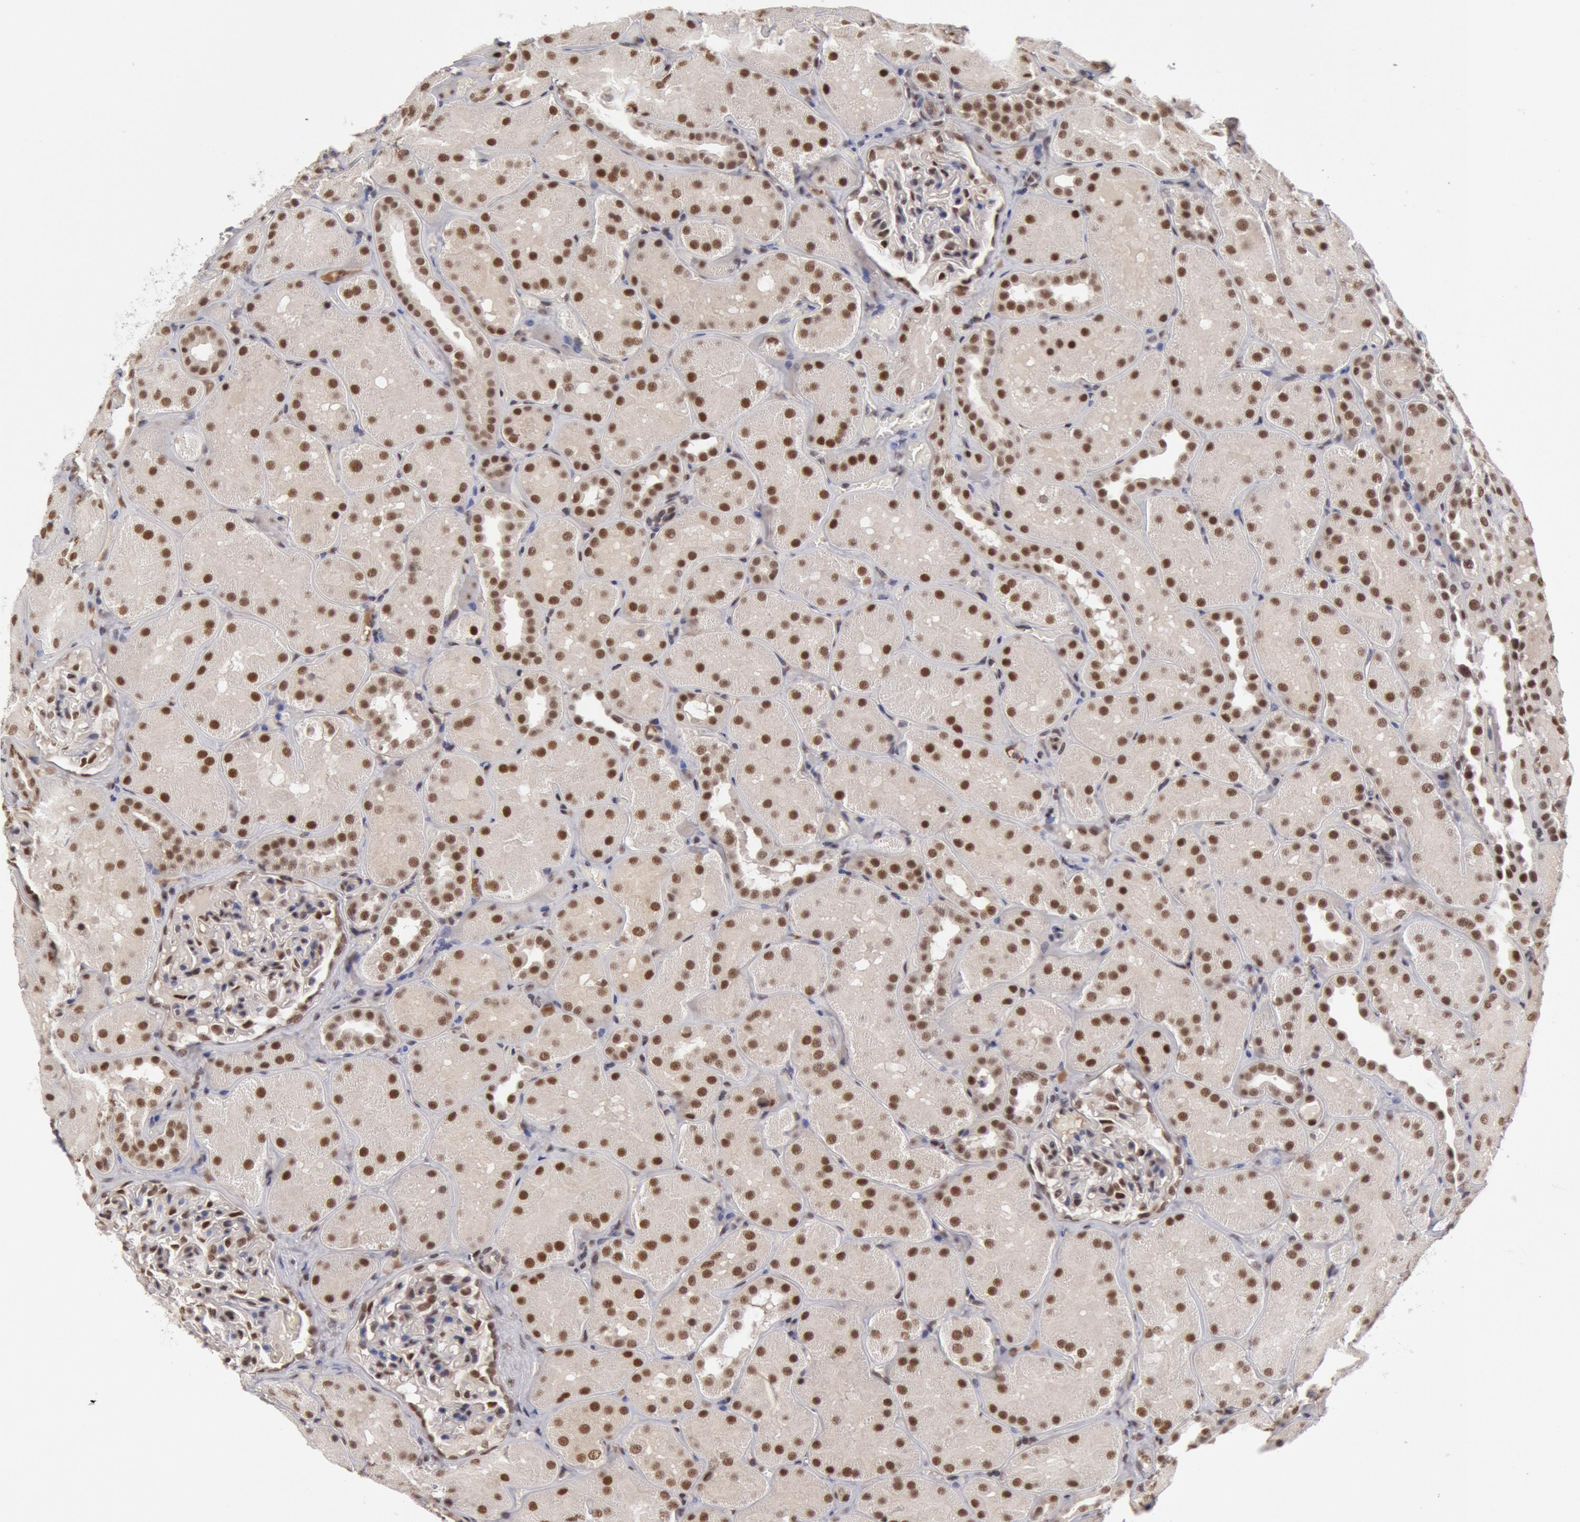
{"staining": {"intensity": "moderate", "quantity": "<25%", "location": "nuclear"}, "tissue": "kidney", "cell_type": "Cells in glomeruli", "image_type": "normal", "snomed": [{"axis": "morphology", "description": "Normal tissue, NOS"}, {"axis": "topography", "description": "Kidney"}], "caption": "Approximately <25% of cells in glomeruli in normal kidney display moderate nuclear protein positivity as visualized by brown immunohistochemical staining.", "gene": "PPP4R3B", "patient": {"sex": "male", "age": 28}}